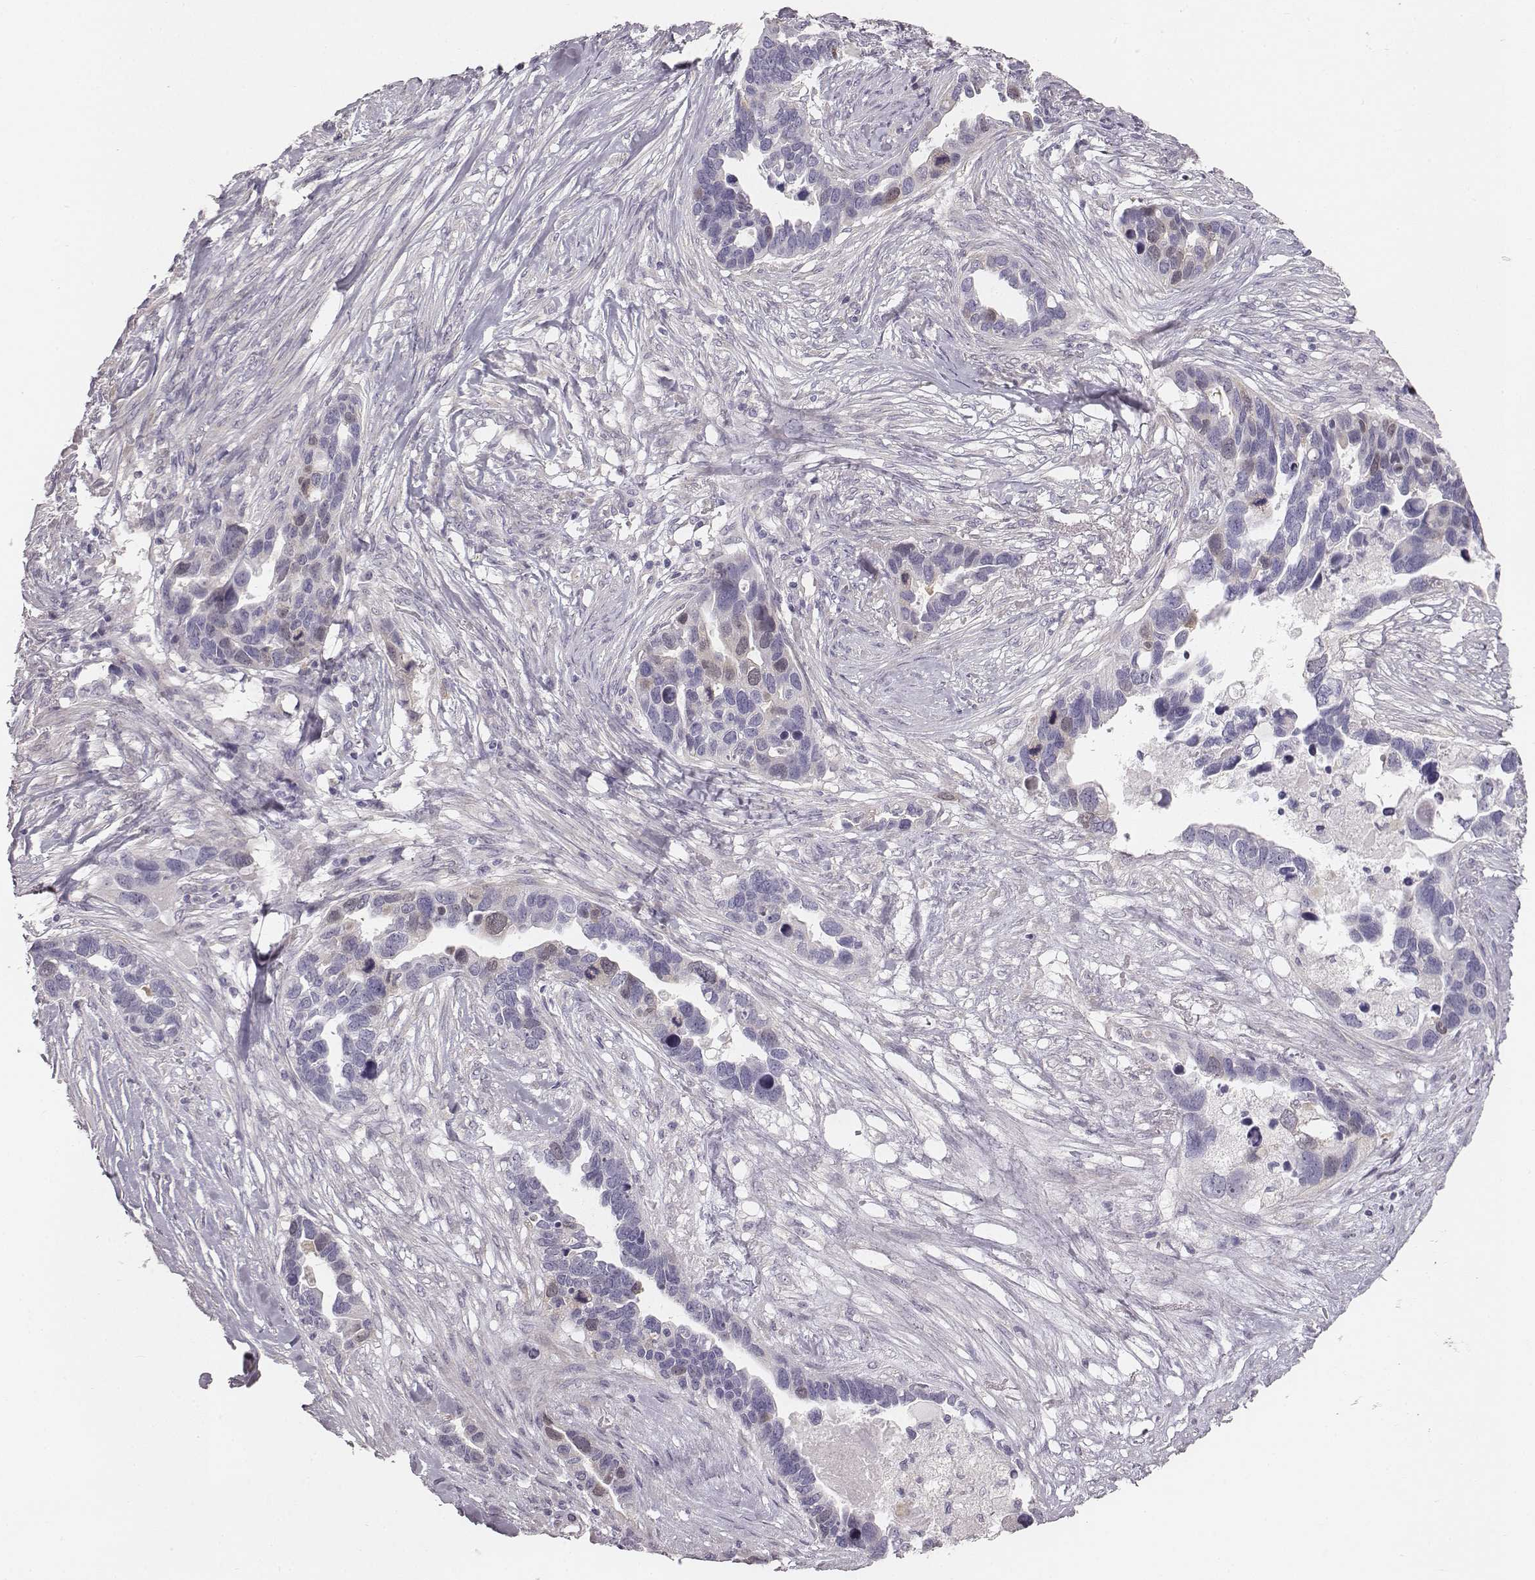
{"staining": {"intensity": "negative", "quantity": "none", "location": "none"}, "tissue": "ovarian cancer", "cell_type": "Tumor cells", "image_type": "cancer", "snomed": [{"axis": "morphology", "description": "Cystadenocarcinoma, serous, NOS"}, {"axis": "topography", "description": "Ovary"}], "caption": "Human ovarian cancer stained for a protein using immunohistochemistry (IHC) displays no staining in tumor cells.", "gene": "PBK", "patient": {"sex": "female", "age": 54}}